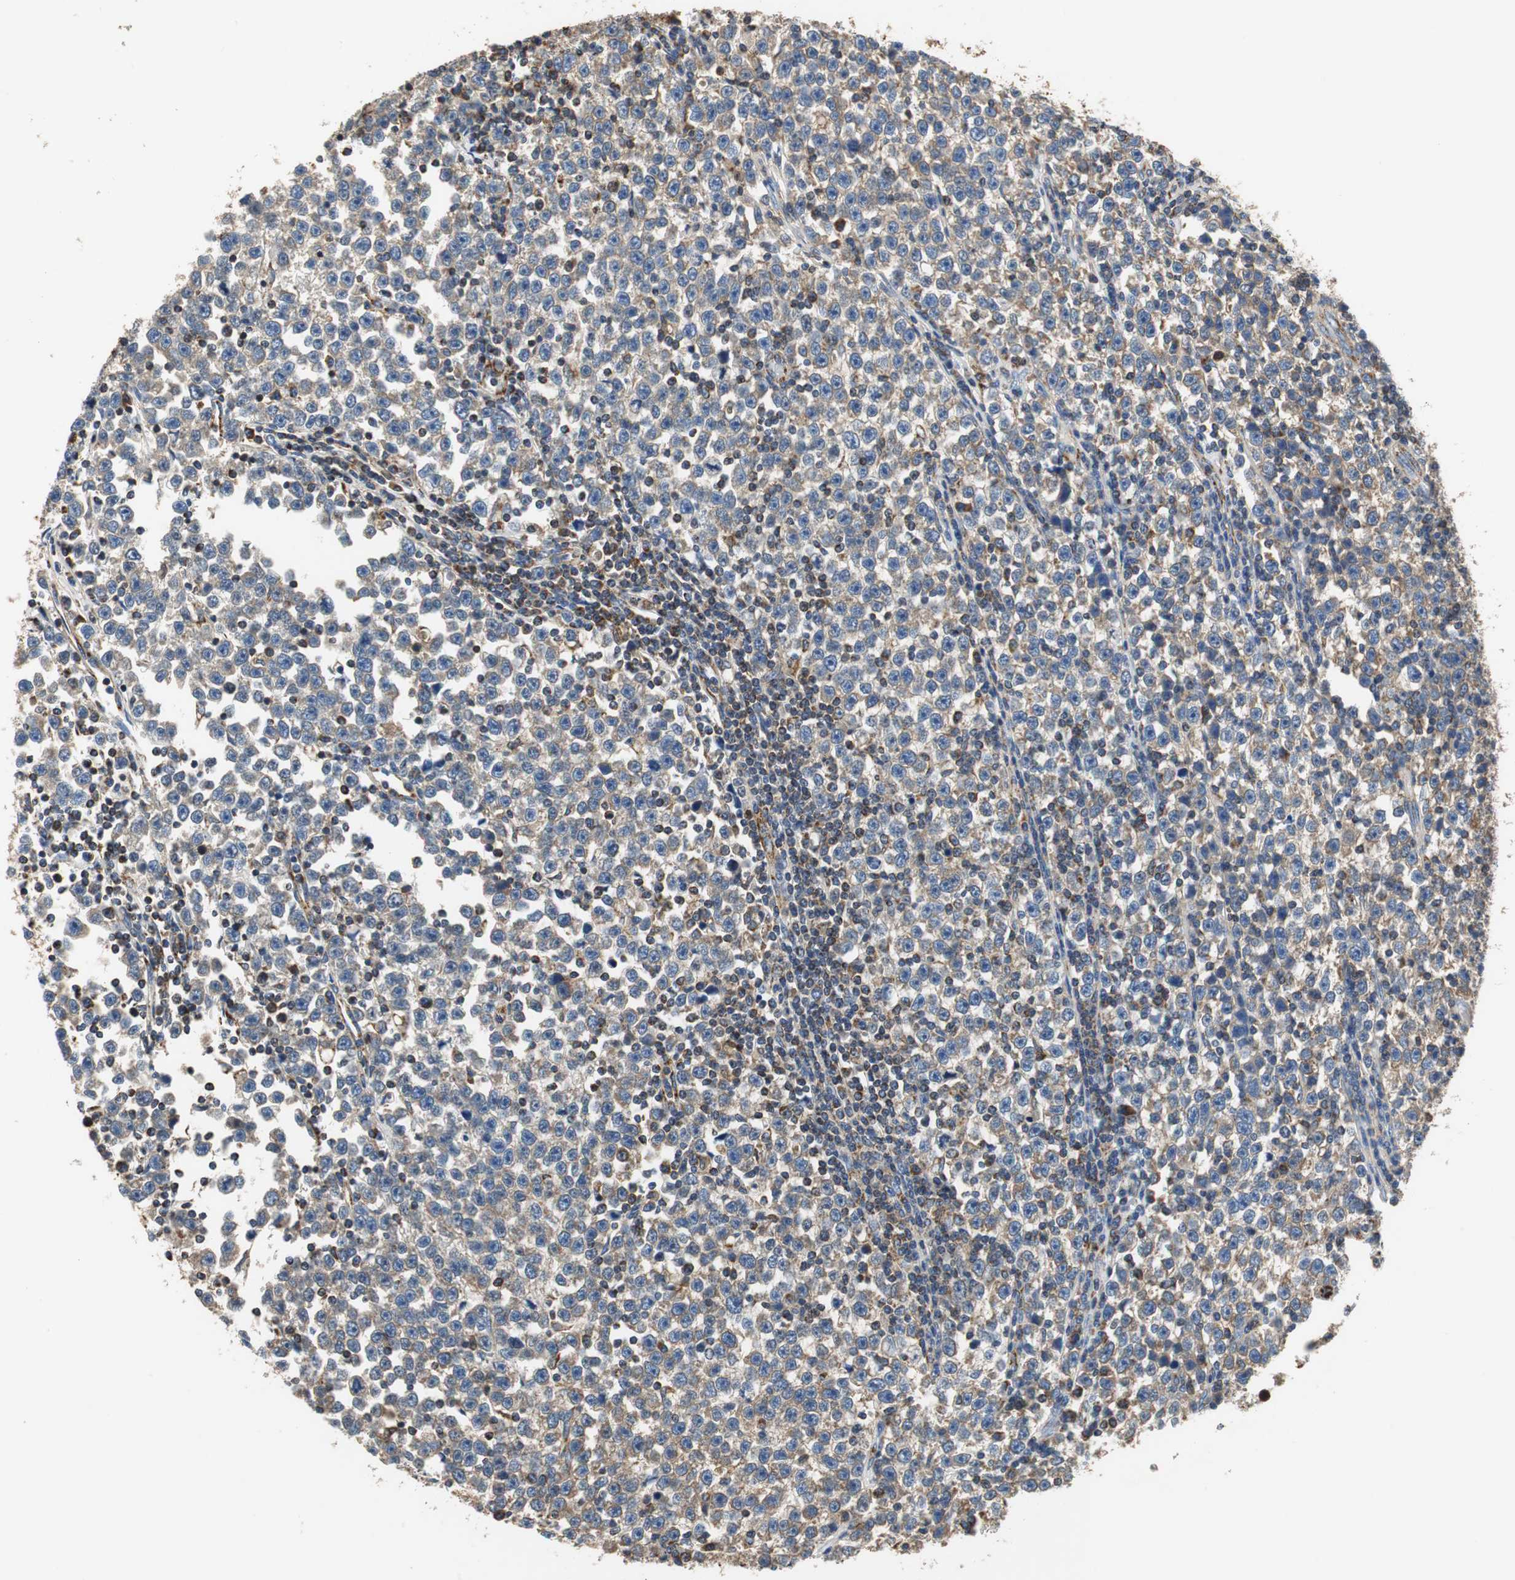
{"staining": {"intensity": "moderate", "quantity": "25%-75%", "location": "cytoplasmic/membranous"}, "tissue": "testis cancer", "cell_type": "Tumor cells", "image_type": "cancer", "snomed": [{"axis": "morphology", "description": "Seminoma, NOS"}, {"axis": "topography", "description": "Testis"}], "caption": "Immunohistochemical staining of human testis cancer demonstrates moderate cytoplasmic/membranous protein positivity in approximately 25%-75% of tumor cells.", "gene": "GSTK1", "patient": {"sex": "male", "age": 43}}